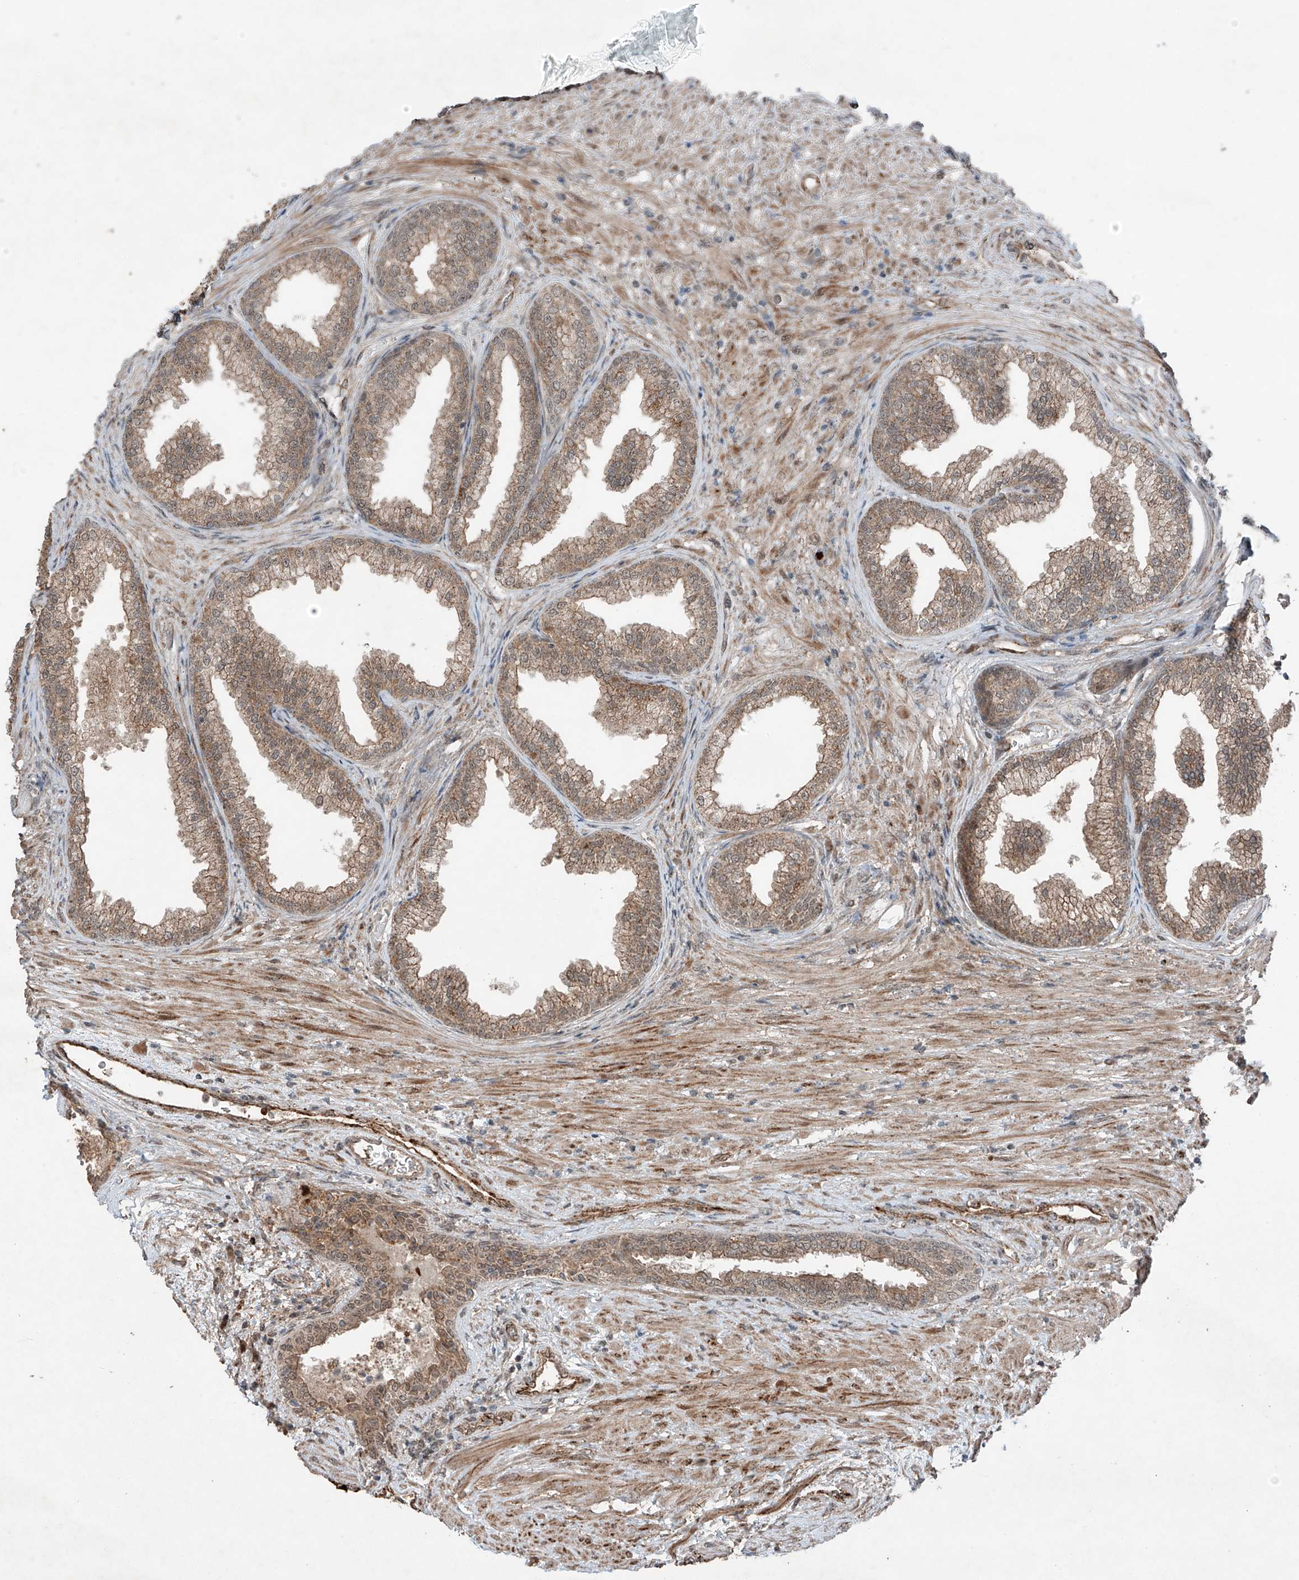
{"staining": {"intensity": "moderate", "quantity": ">75%", "location": "cytoplasmic/membranous"}, "tissue": "prostate", "cell_type": "Glandular cells", "image_type": "normal", "snomed": [{"axis": "morphology", "description": "Normal tissue, NOS"}, {"axis": "topography", "description": "Prostate"}], "caption": "Prostate stained for a protein (brown) displays moderate cytoplasmic/membranous positive expression in about >75% of glandular cells.", "gene": "ZNF620", "patient": {"sex": "male", "age": 76}}